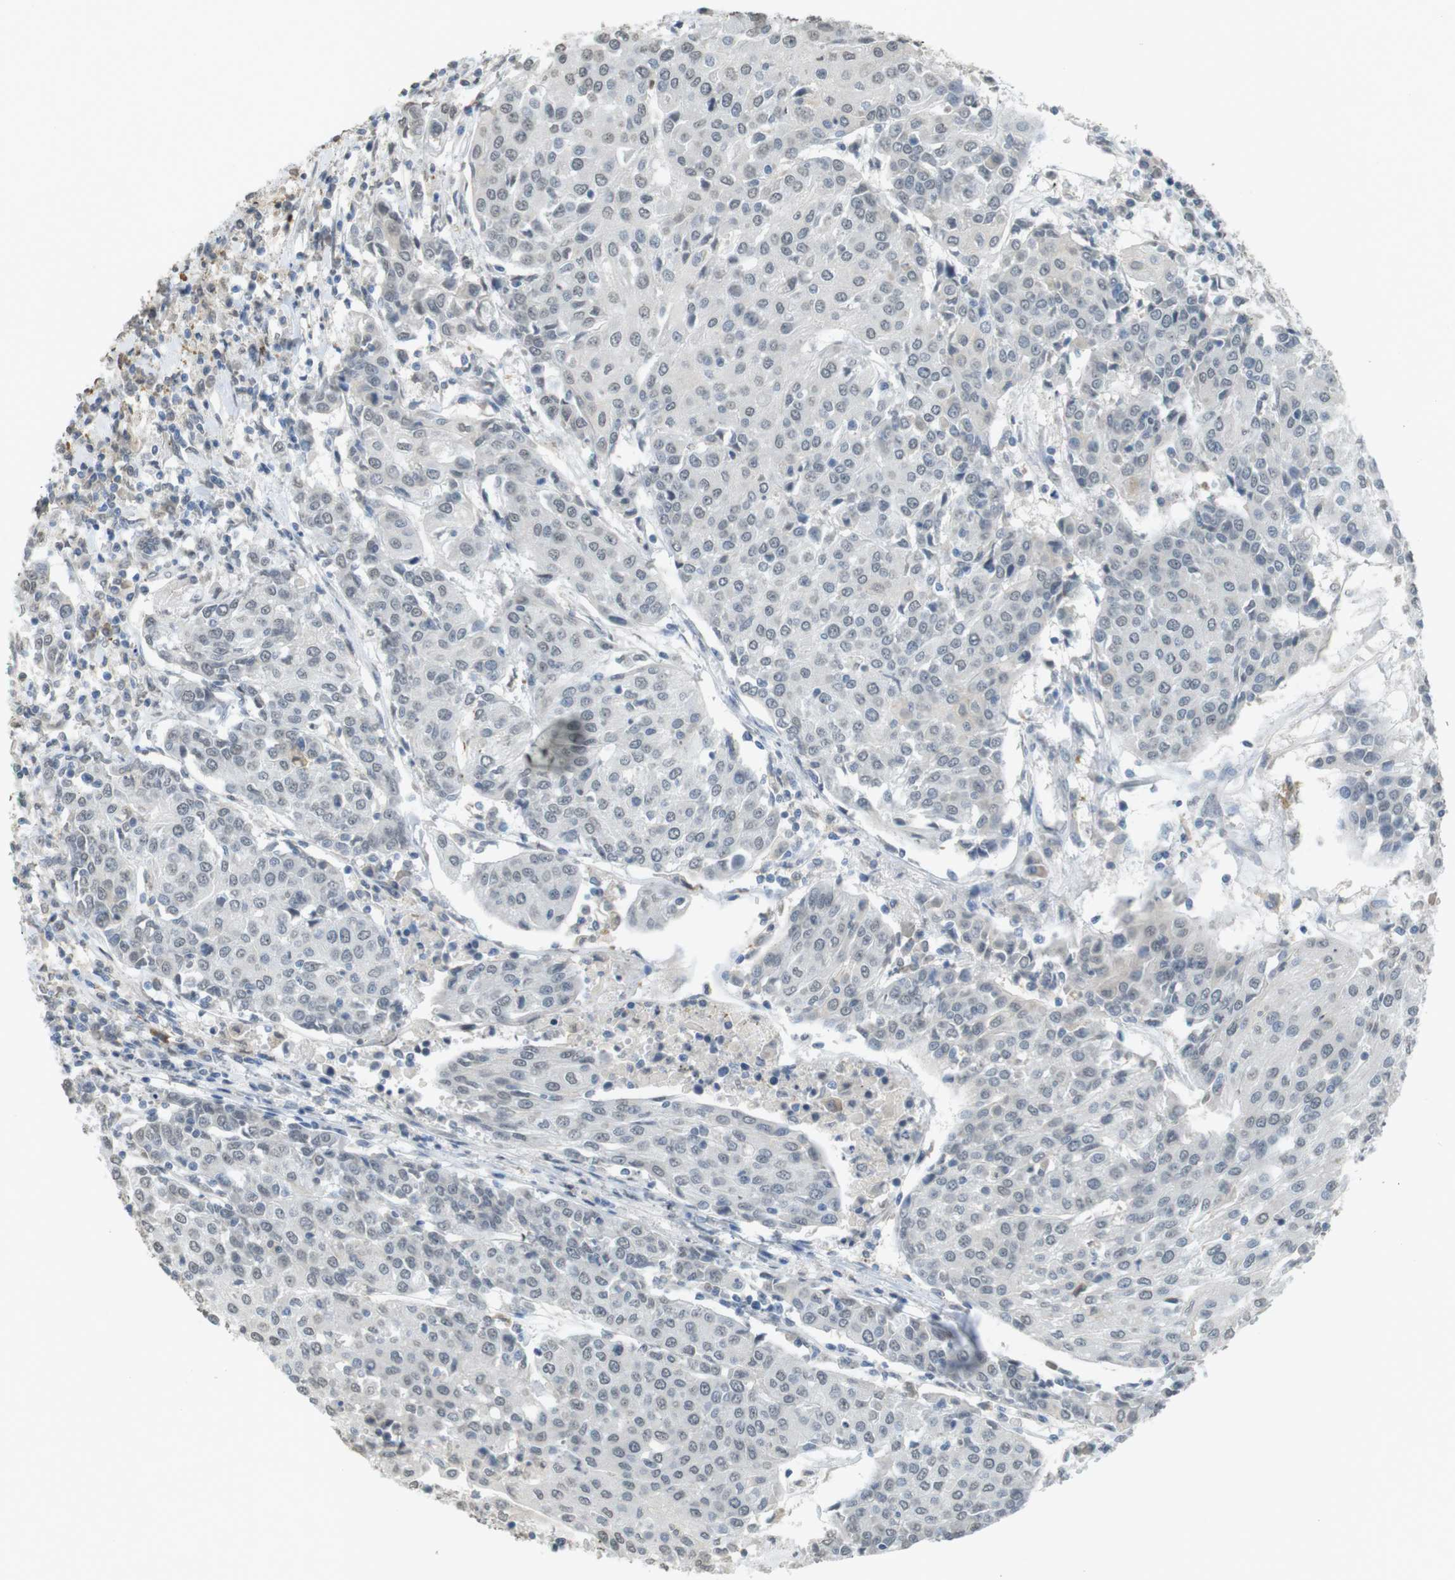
{"staining": {"intensity": "weak", "quantity": "<25%", "location": "nuclear"}, "tissue": "urothelial cancer", "cell_type": "Tumor cells", "image_type": "cancer", "snomed": [{"axis": "morphology", "description": "Urothelial carcinoma, High grade"}, {"axis": "topography", "description": "Urinary bladder"}], "caption": "Tumor cells show no significant staining in urothelial cancer. The staining was performed using DAB to visualize the protein expression in brown, while the nuclei were stained in blue with hematoxylin (Magnification: 20x).", "gene": "FZD10", "patient": {"sex": "female", "age": 85}}